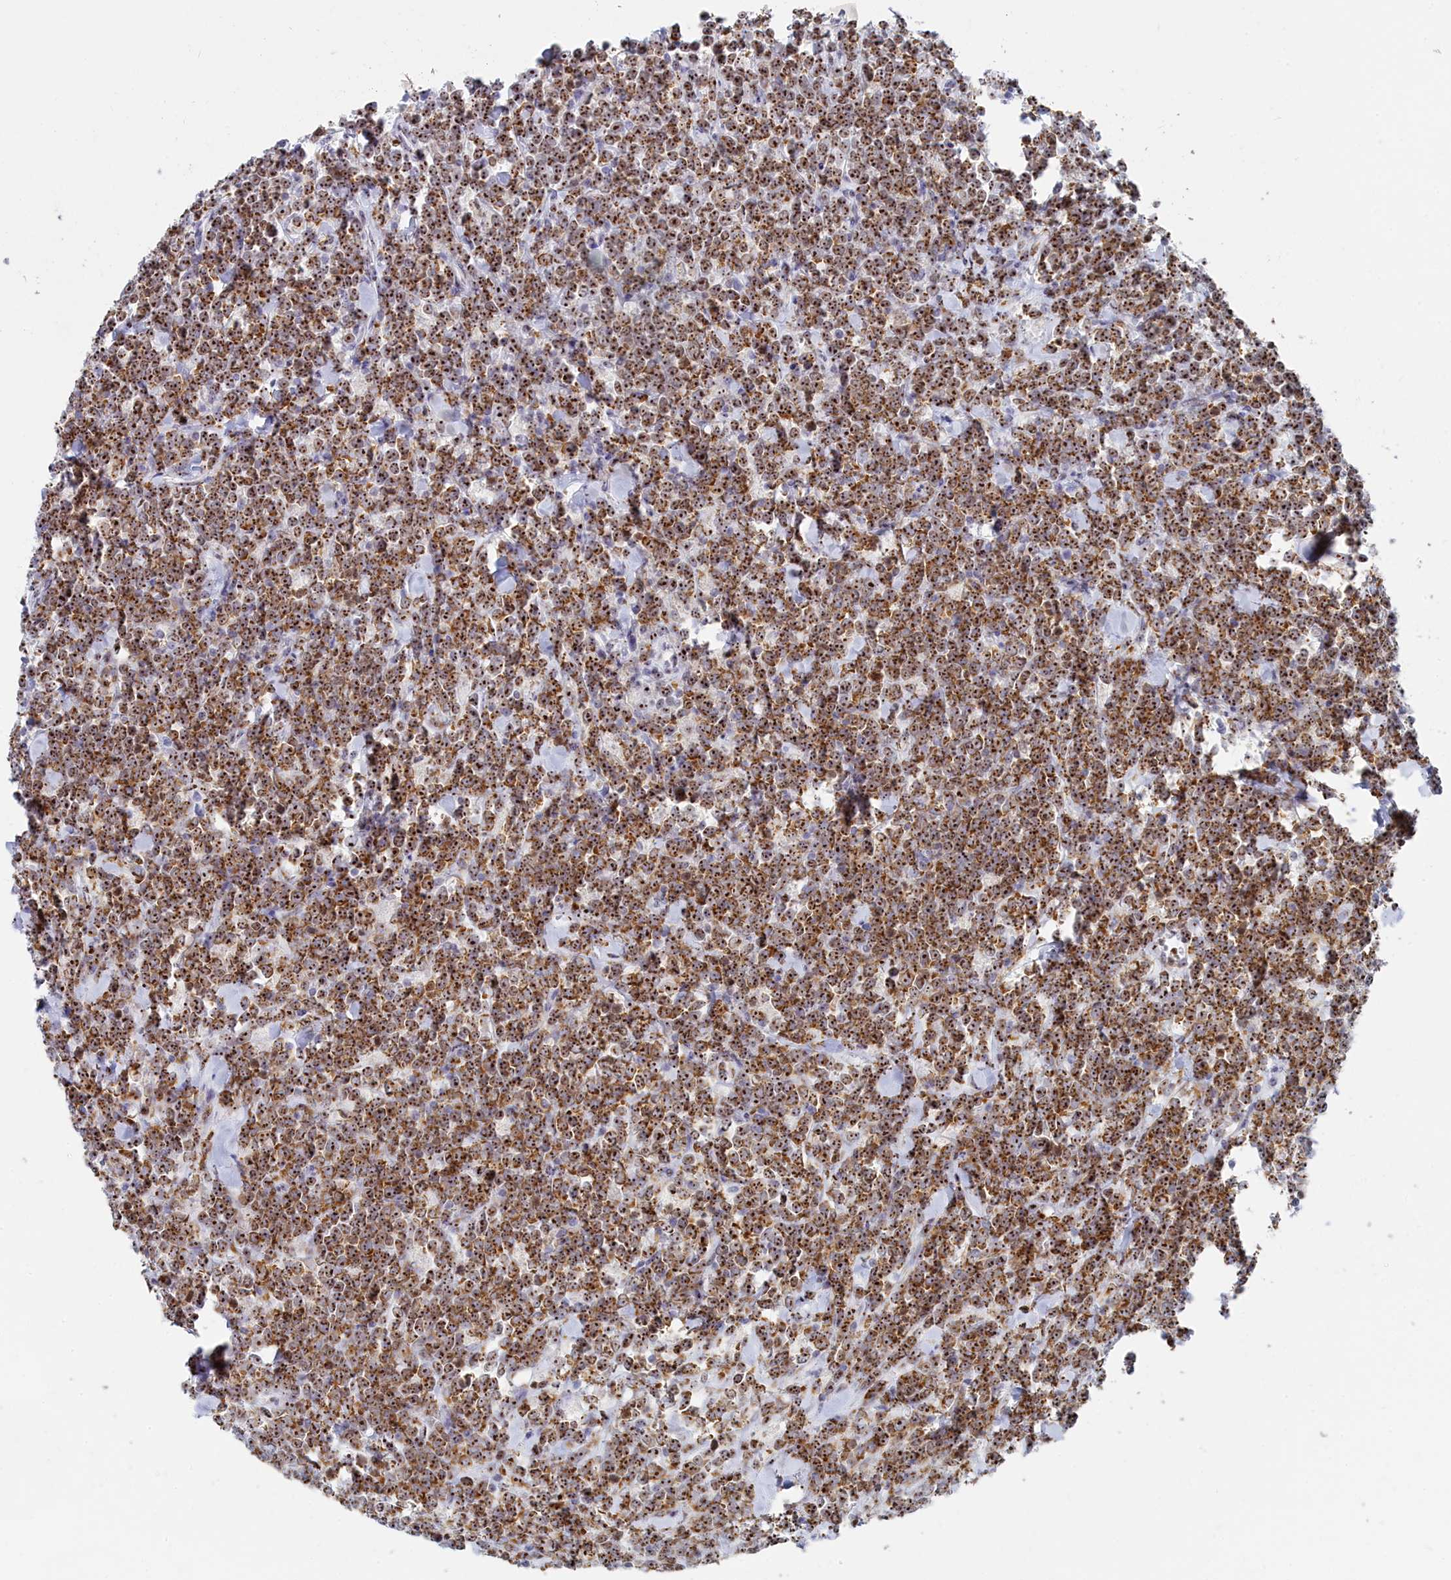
{"staining": {"intensity": "strong", "quantity": ">75%", "location": "nuclear"}, "tissue": "lymphoma", "cell_type": "Tumor cells", "image_type": "cancer", "snomed": [{"axis": "morphology", "description": "Malignant lymphoma, non-Hodgkin's type, High grade"}, {"axis": "topography", "description": "Small intestine"}], "caption": "This histopathology image demonstrates immunohistochemistry staining of human malignant lymphoma, non-Hodgkin's type (high-grade), with high strong nuclear staining in about >75% of tumor cells.", "gene": "RSL1D1", "patient": {"sex": "male", "age": 8}}